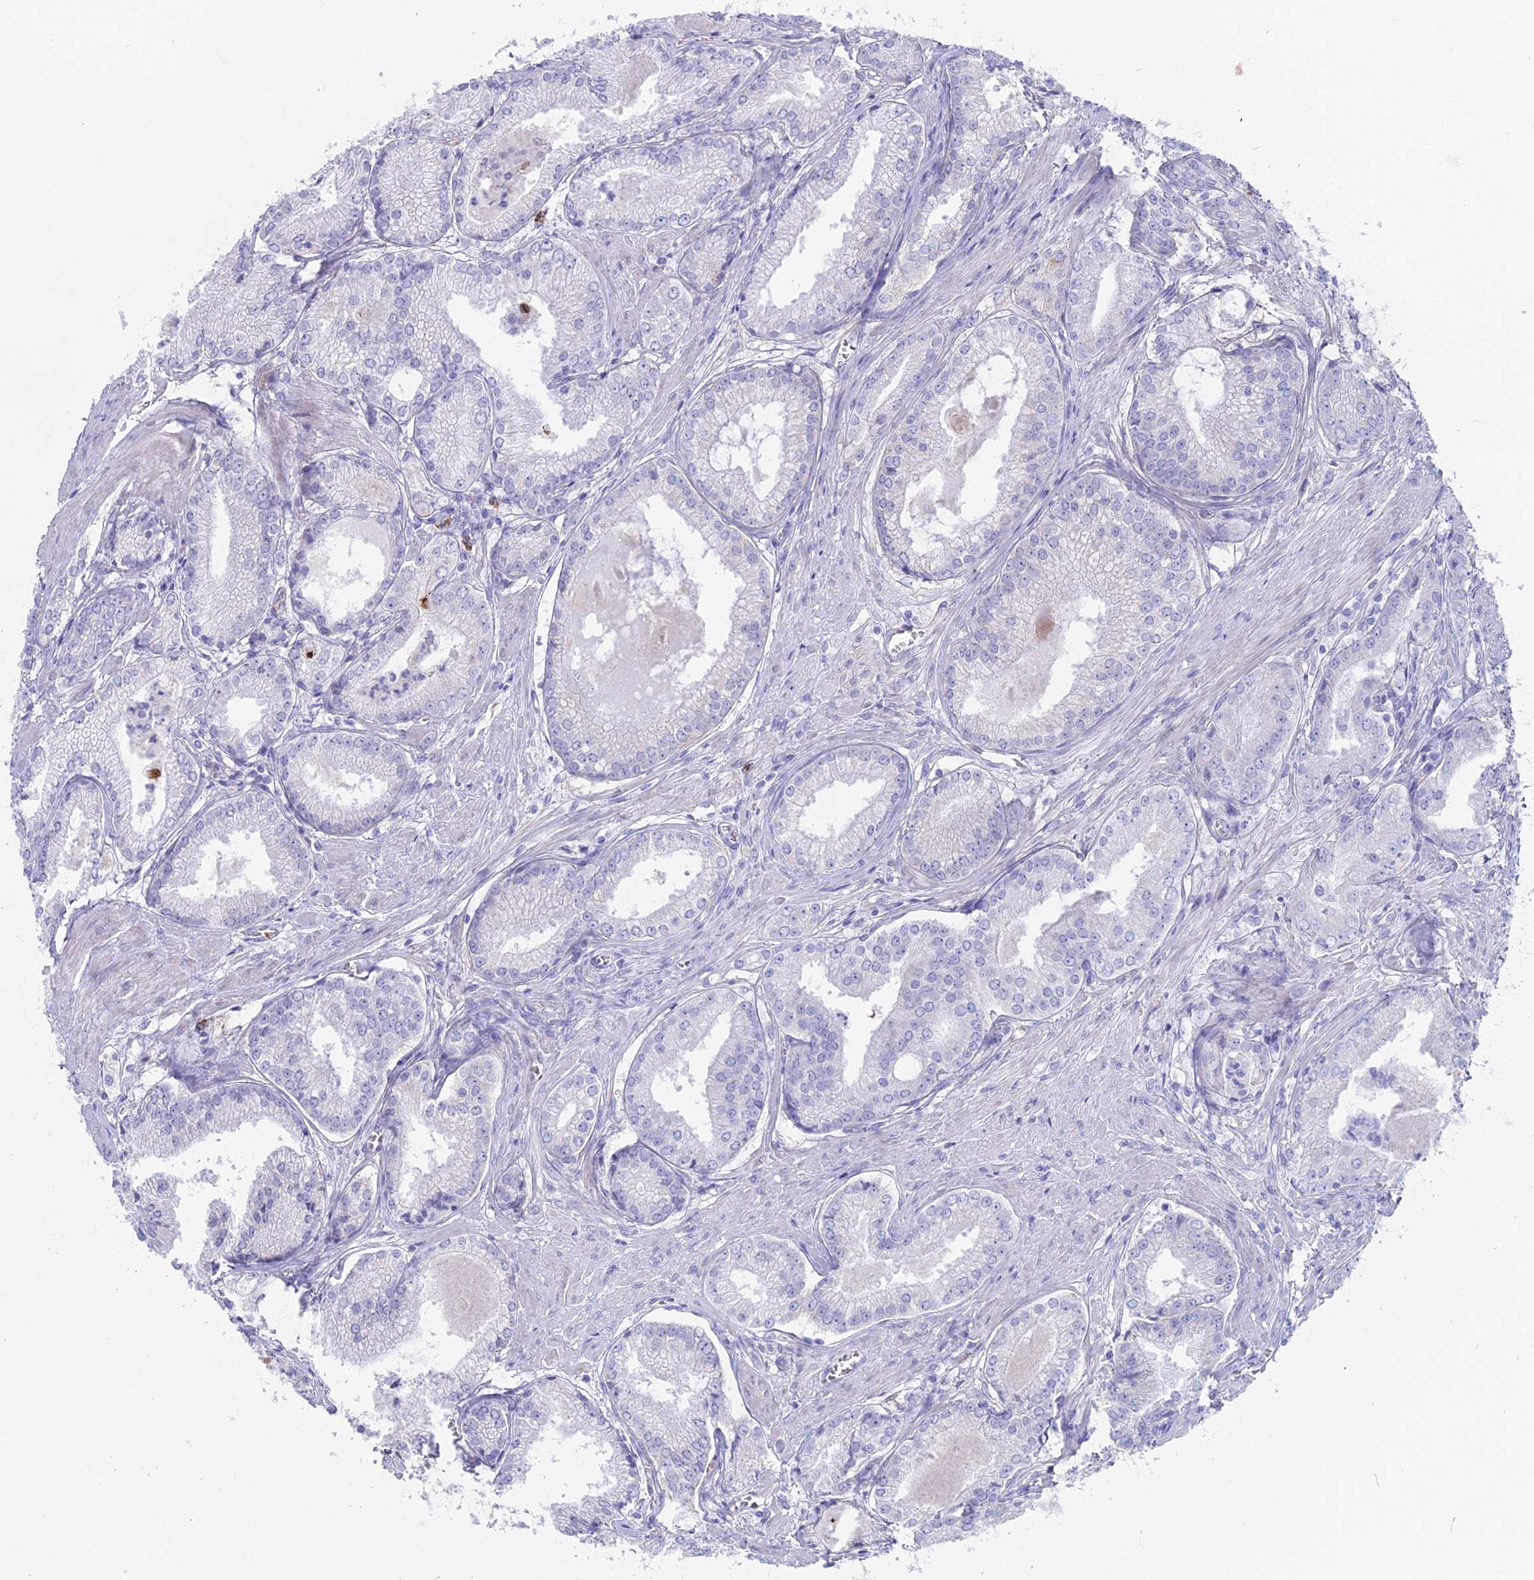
{"staining": {"intensity": "negative", "quantity": "none", "location": "none"}, "tissue": "prostate cancer", "cell_type": "Tumor cells", "image_type": "cancer", "snomed": [{"axis": "morphology", "description": "Adenocarcinoma, Low grade"}, {"axis": "topography", "description": "Prostate"}], "caption": "Tumor cells show no significant protein positivity in prostate cancer (low-grade adenocarcinoma). The staining was performed using DAB (3,3'-diaminobenzidine) to visualize the protein expression in brown, while the nuclei were stained in blue with hematoxylin (Magnification: 20x).", "gene": "OR2AE1", "patient": {"sex": "male", "age": 54}}